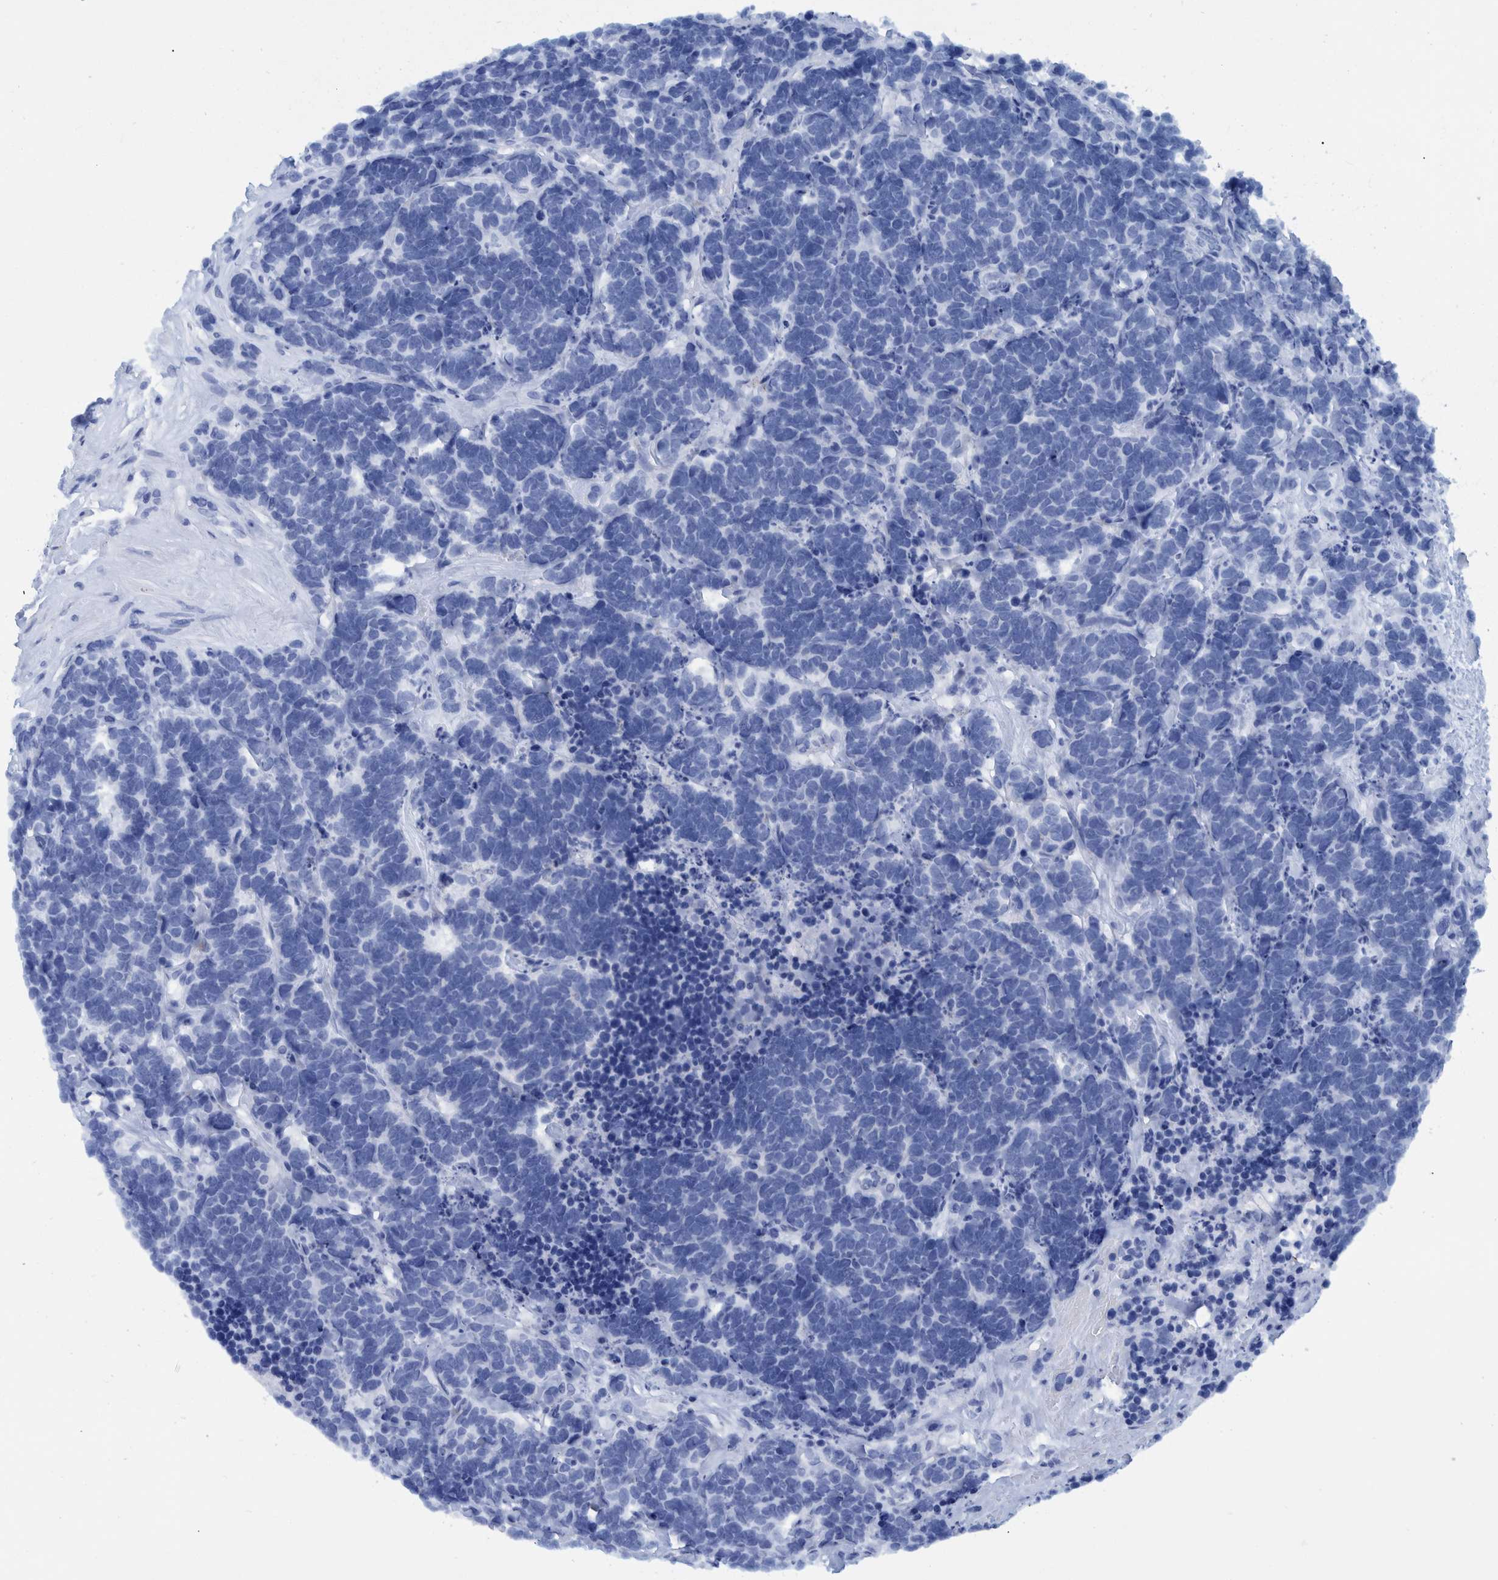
{"staining": {"intensity": "negative", "quantity": "none", "location": "none"}, "tissue": "carcinoid", "cell_type": "Tumor cells", "image_type": "cancer", "snomed": [{"axis": "morphology", "description": "Carcinoma, NOS"}, {"axis": "morphology", "description": "Carcinoid, malignant, NOS"}, {"axis": "topography", "description": "Urinary bladder"}], "caption": "The immunohistochemistry image has no significant positivity in tumor cells of malignant carcinoid tissue. (DAB (3,3'-diaminobenzidine) immunohistochemistry (IHC) visualized using brightfield microscopy, high magnification).", "gene": "BZW2", "patient": {"sex": "male", "age": 57}}